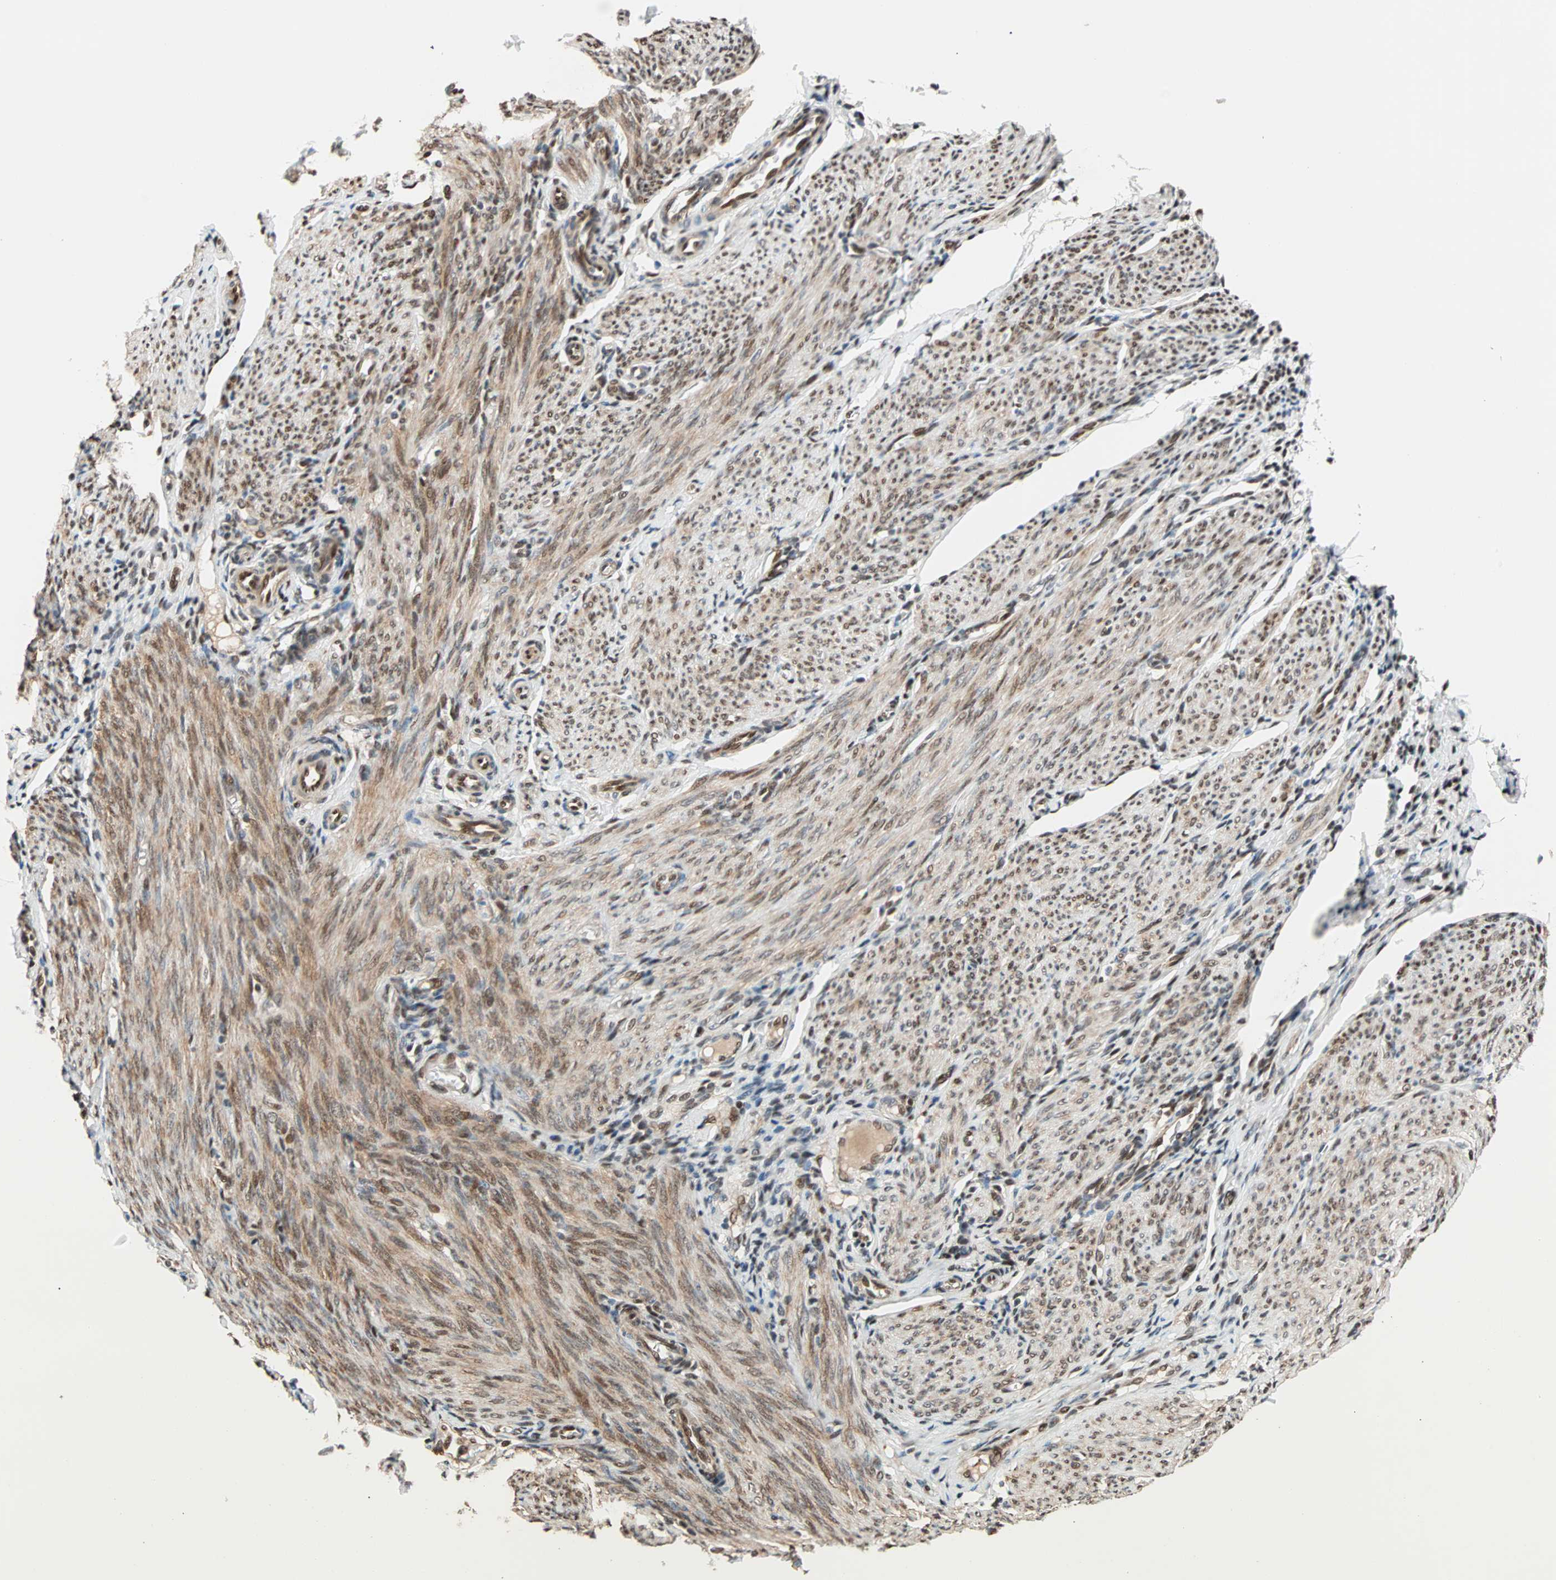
{"staining": {"intensity": "moderate", "quantity": ">75%", "location": "cytoplasmic/membranous,nuclear"}, "tissue": "endometrium", "cell_type": "Cells in endometrial stroma", "image_type": "normal", "snomed": [{"axis": "morphology", "description": "Normal tissue, NOS"}, {"axis": "topography", "description": "Endometrium"}], "caption": "A photomicrograph showing moderate cytoplasmic/membranous,nuclear staining in about >75% of cells in endometrial stroma in benign endometrium, as visualized by brown immunohistochemical staining.", "gene": "HECW1", "patient": {"sex": "female", "age": 61}}